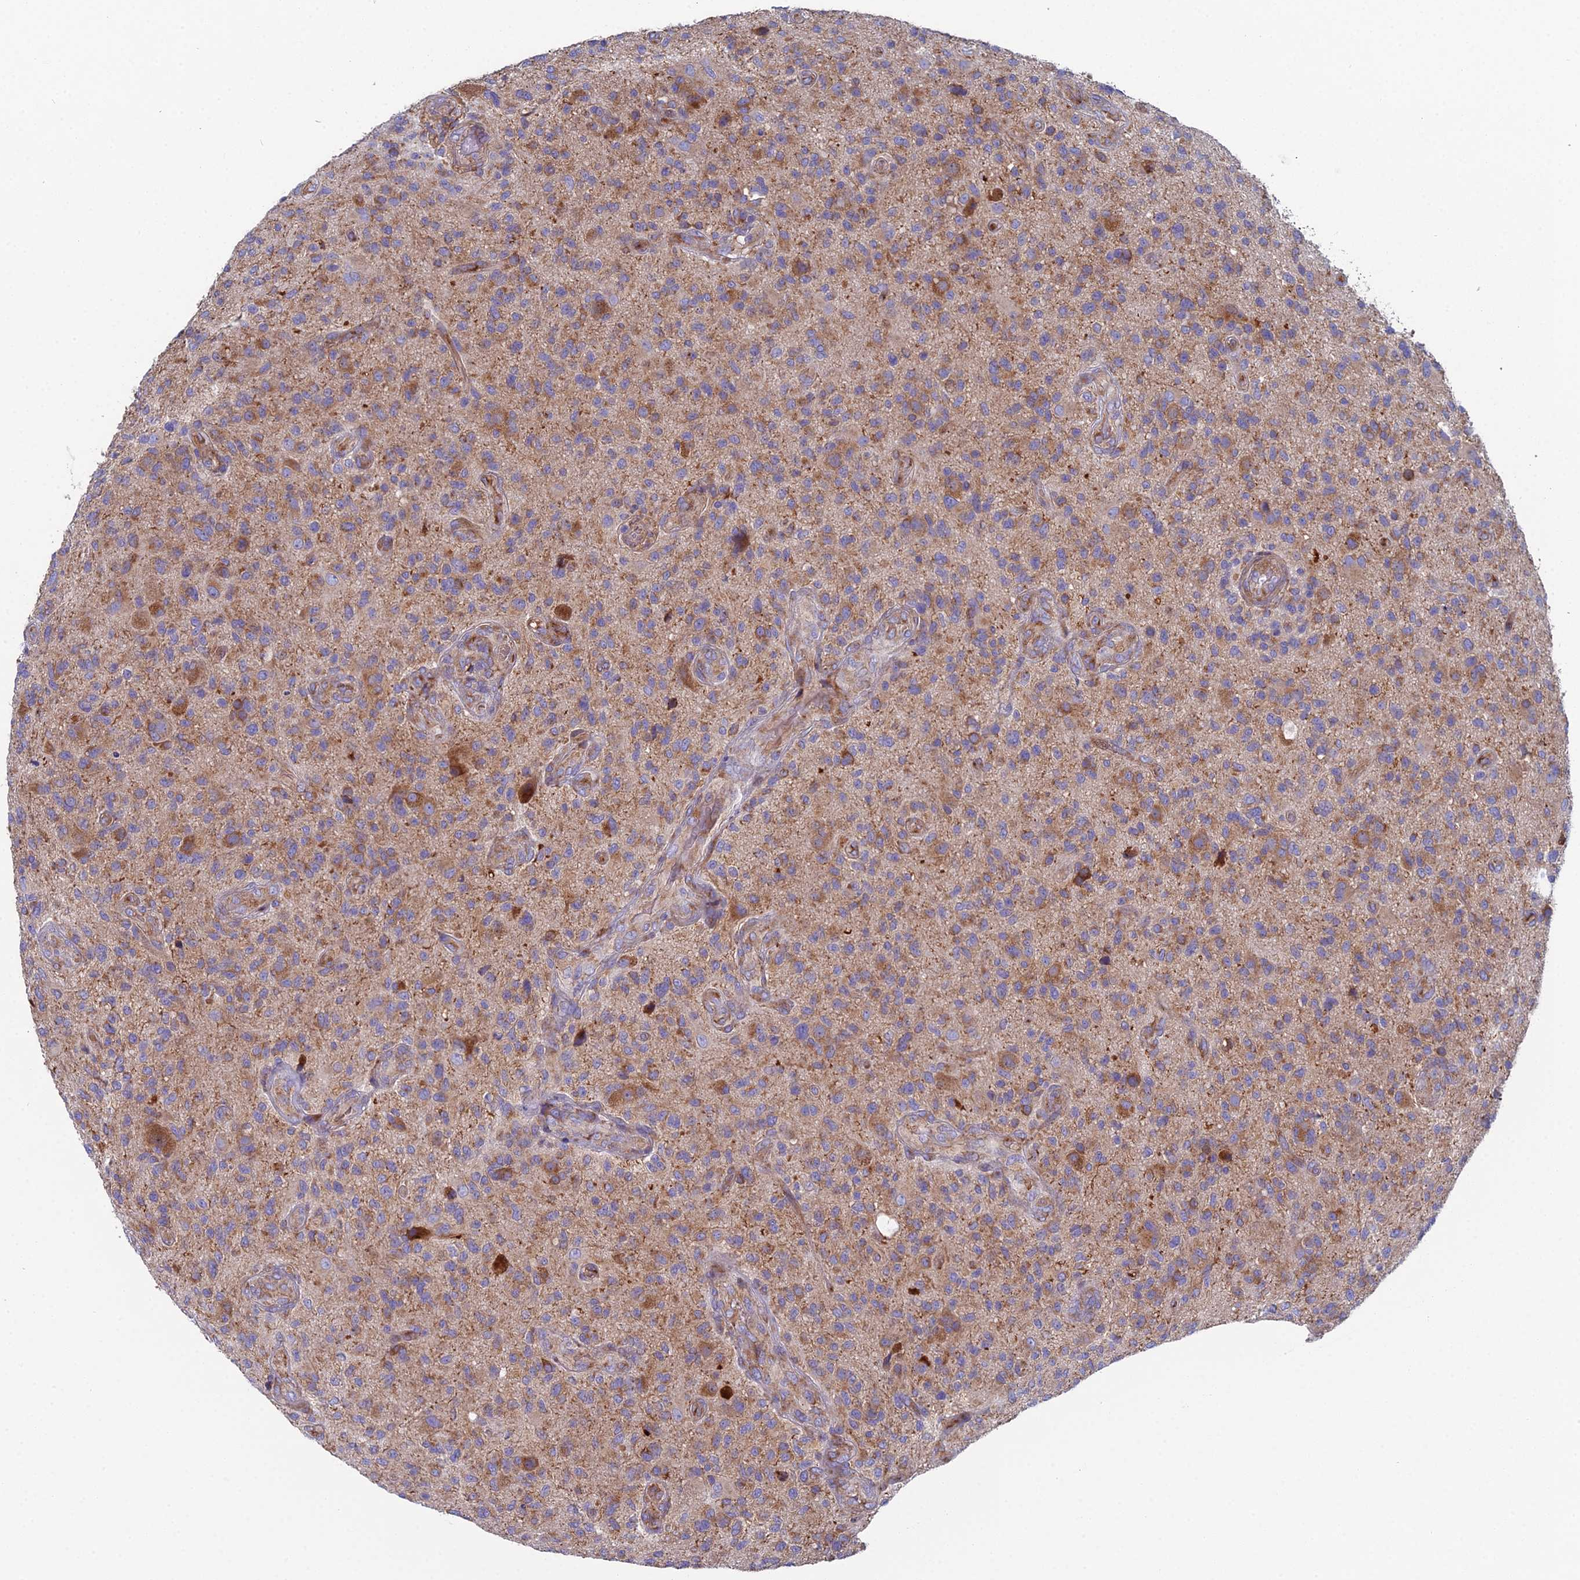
{"staining": {"intensity": "moderate", "quantity": "<25%", "location": "cytoplasmic/membranous"}, "tissue": "glioma", "cell_type": "Tumor cells", "image_type": "cancer", "snomed": [{"axis": "morphology", "description": "Glioma, malignant, High grade"}, {"axis": "topography", "description": "Brain"}], "caption": "Human glioma stained with a protein marker exhibits moderate staining in tumor cells.", "gene": "CLCN3", "patient": {"sex": "male", "age": 47}}